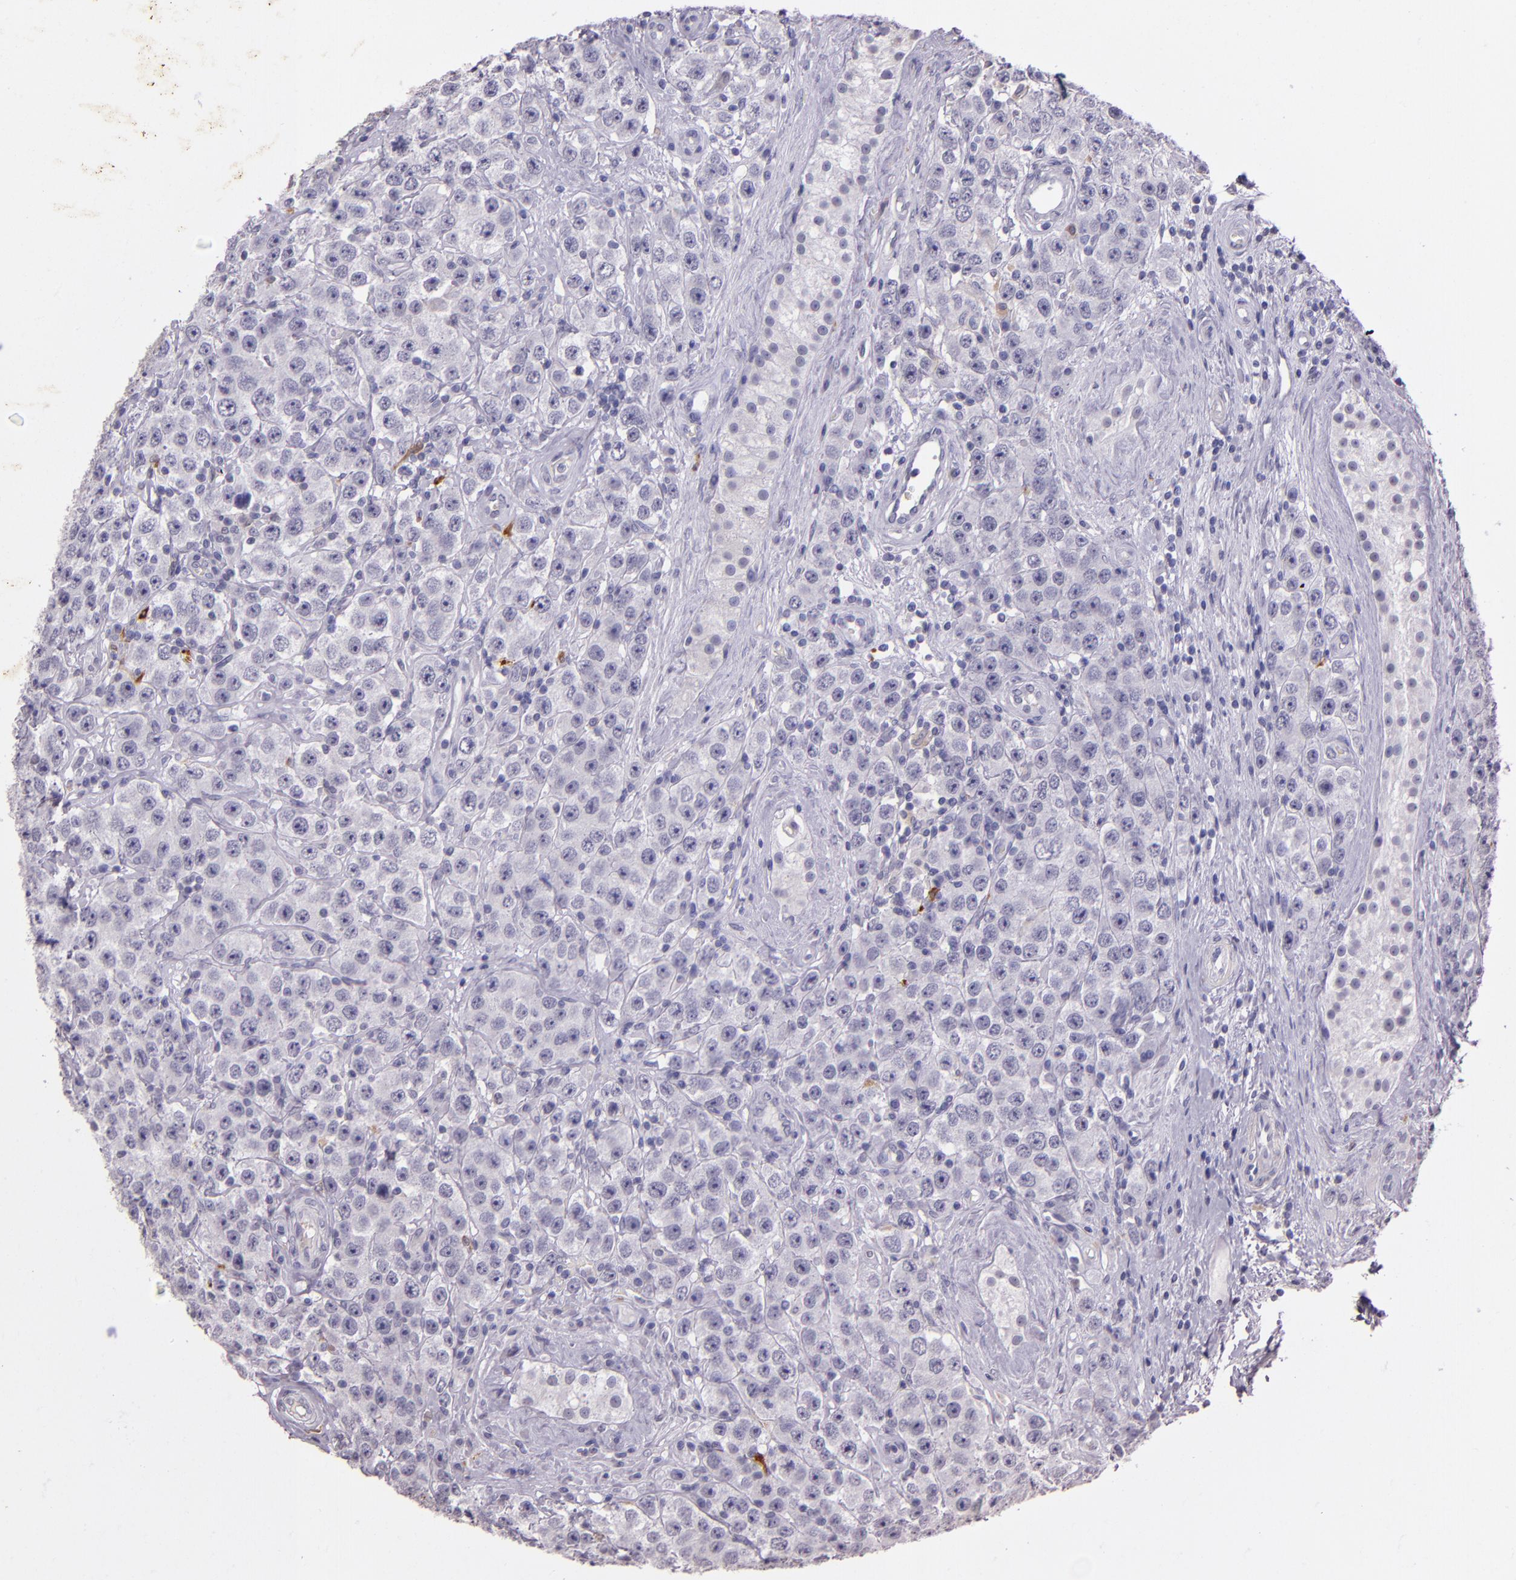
{"staining": {"intensity": "negative", "quantity": "none", "location": "none"}, "tissue": "testis cancer", "cell_type": "Tumor cells", "image_type": "cancer", "snomed": [{"axis": "morphology", "description": "Seminoma, NOS"}, {"axis": "topography", "description": "Testis"}], "caption": "This is a micrograph of IHC staining of seminoma (testis), which shows no staining in tumor cells.", "gene": "RTN1", "patient": {"sex": "male", "age": 52}}